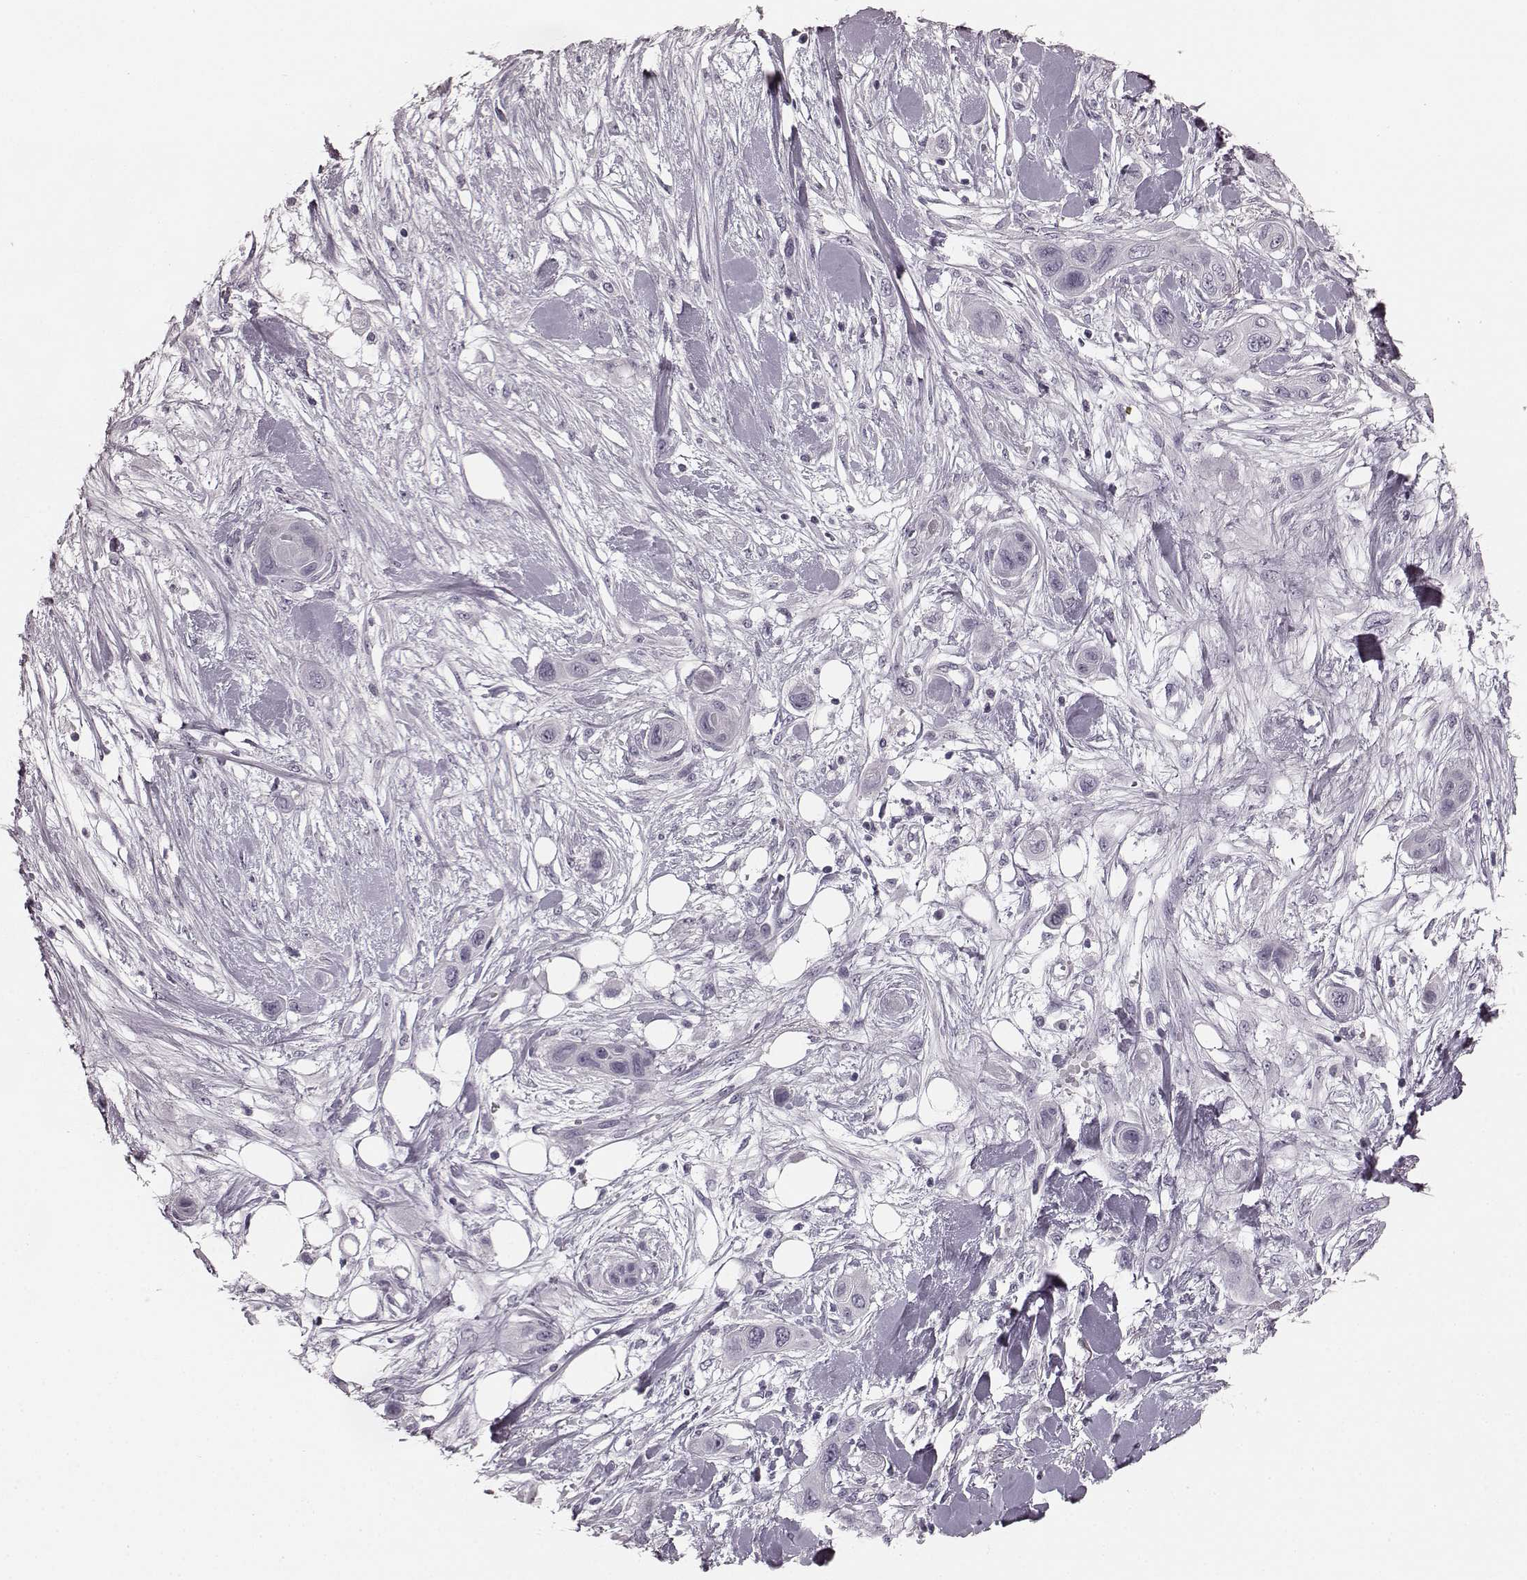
{"staining": {"intensity": "negative", "quantity": "none", "location": "none"}, "tissue": "skin cancer", "cell_type": "Tumor cells", "image_type": "cancer", "snomed": [{"axis": "morphology", "description": "Squamous cell carcinoma, NOS"}, {"axis": "topography", "description": "Skin"}], "caption": "Immunohistochemical staining of squamous cell carcinoma (skin) demonstrates no significant positivity in tumor cells. (IHC, brightfield microscopy, high magnification).", "gene": "TMPRSS15", "patient": {"sex": "male", "age": 79}}